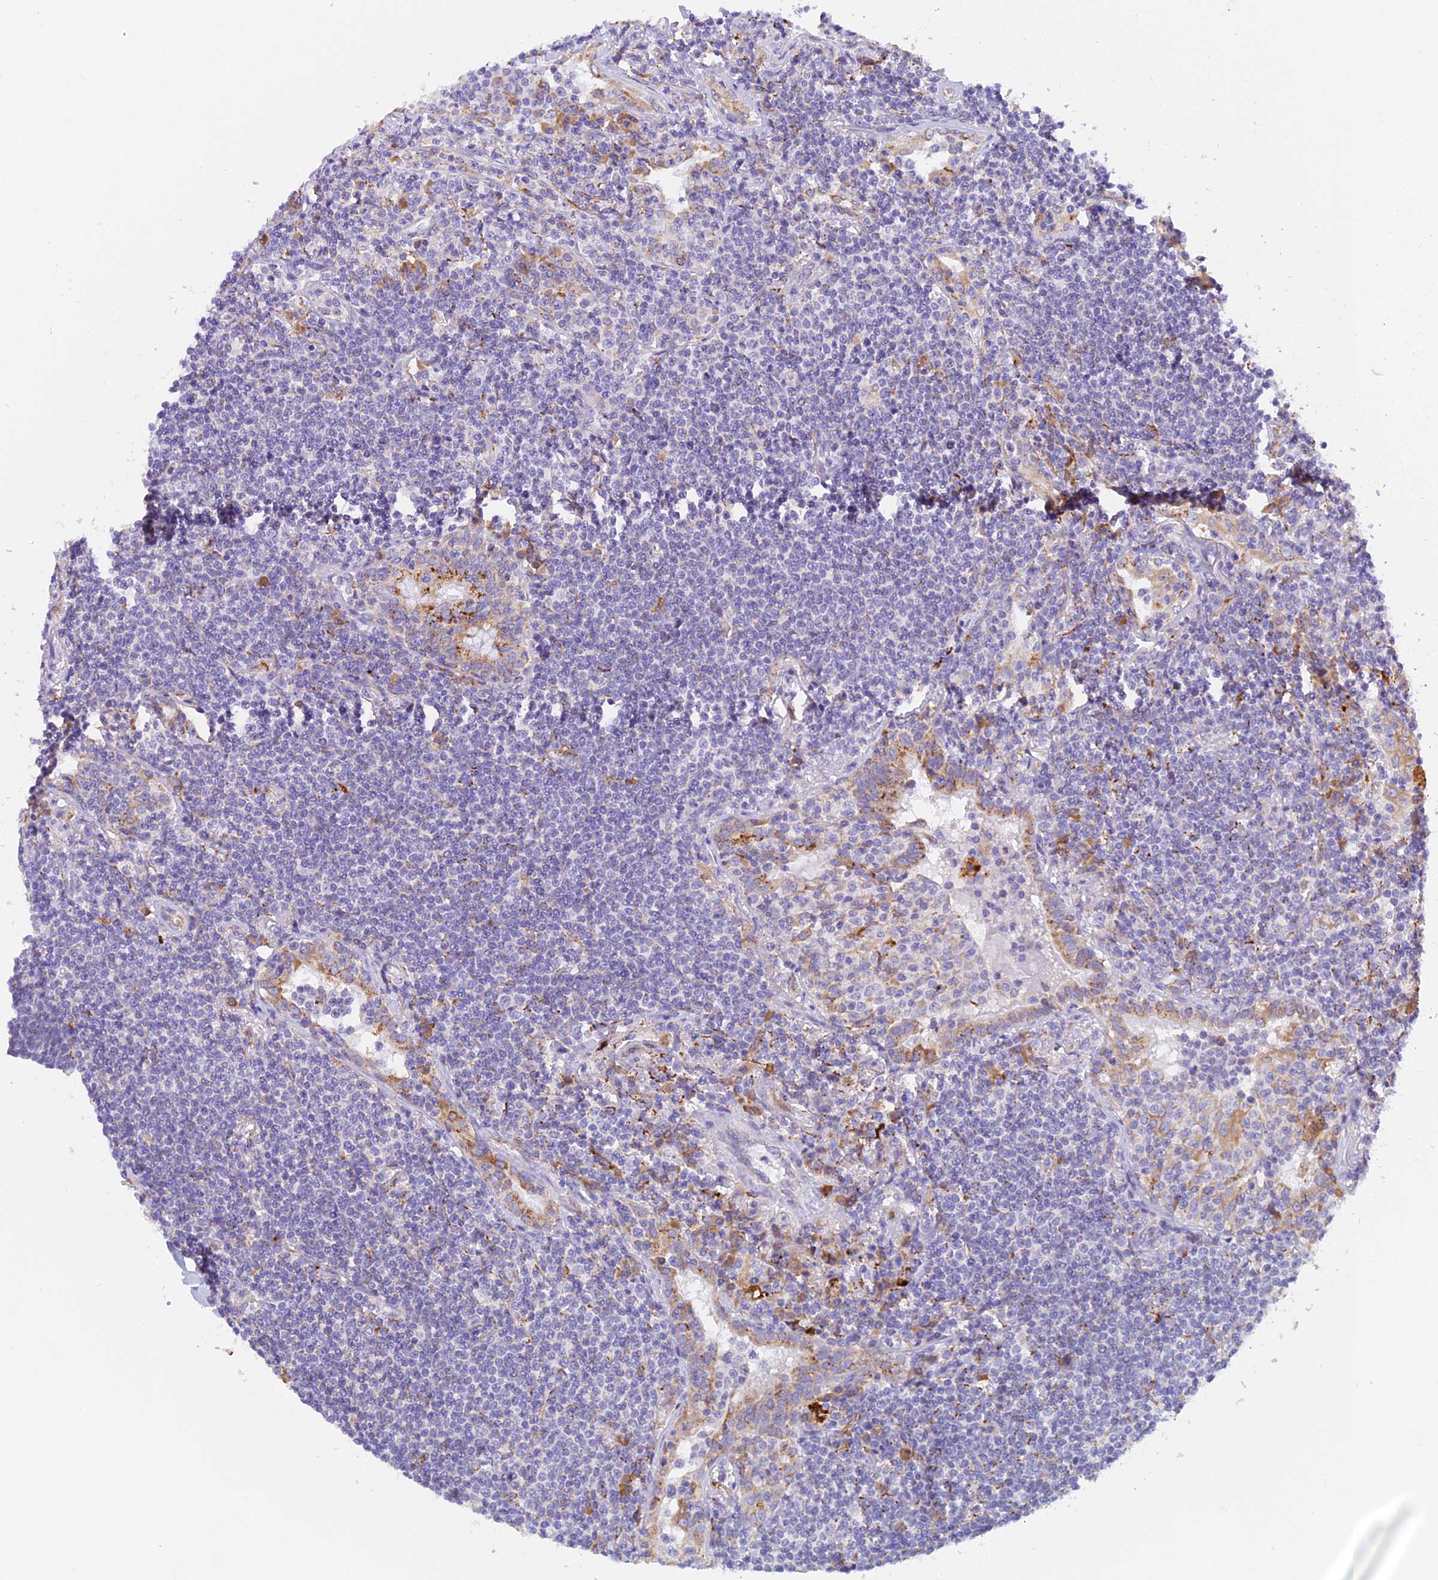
{"staining": {"intensity": "negative", "quantity": "none", "location": "none"}, "tissue": "lymphoma", "cell_type": "Tumor cells", "image_type": "cancer", "snomed": [{"axis": "morphology", "description": "Malignant lymphoma, non-Hodgkin's type, Low grade"}, {"axis": "topography", "description": "Lung"}], "caption": "Tumor cells show no significant protein expression in malignant lymphoma, non-Hodgkin's type (low-grade).", "gene": "VKORC1", "patient": {"sex": "female", "age": 71}}